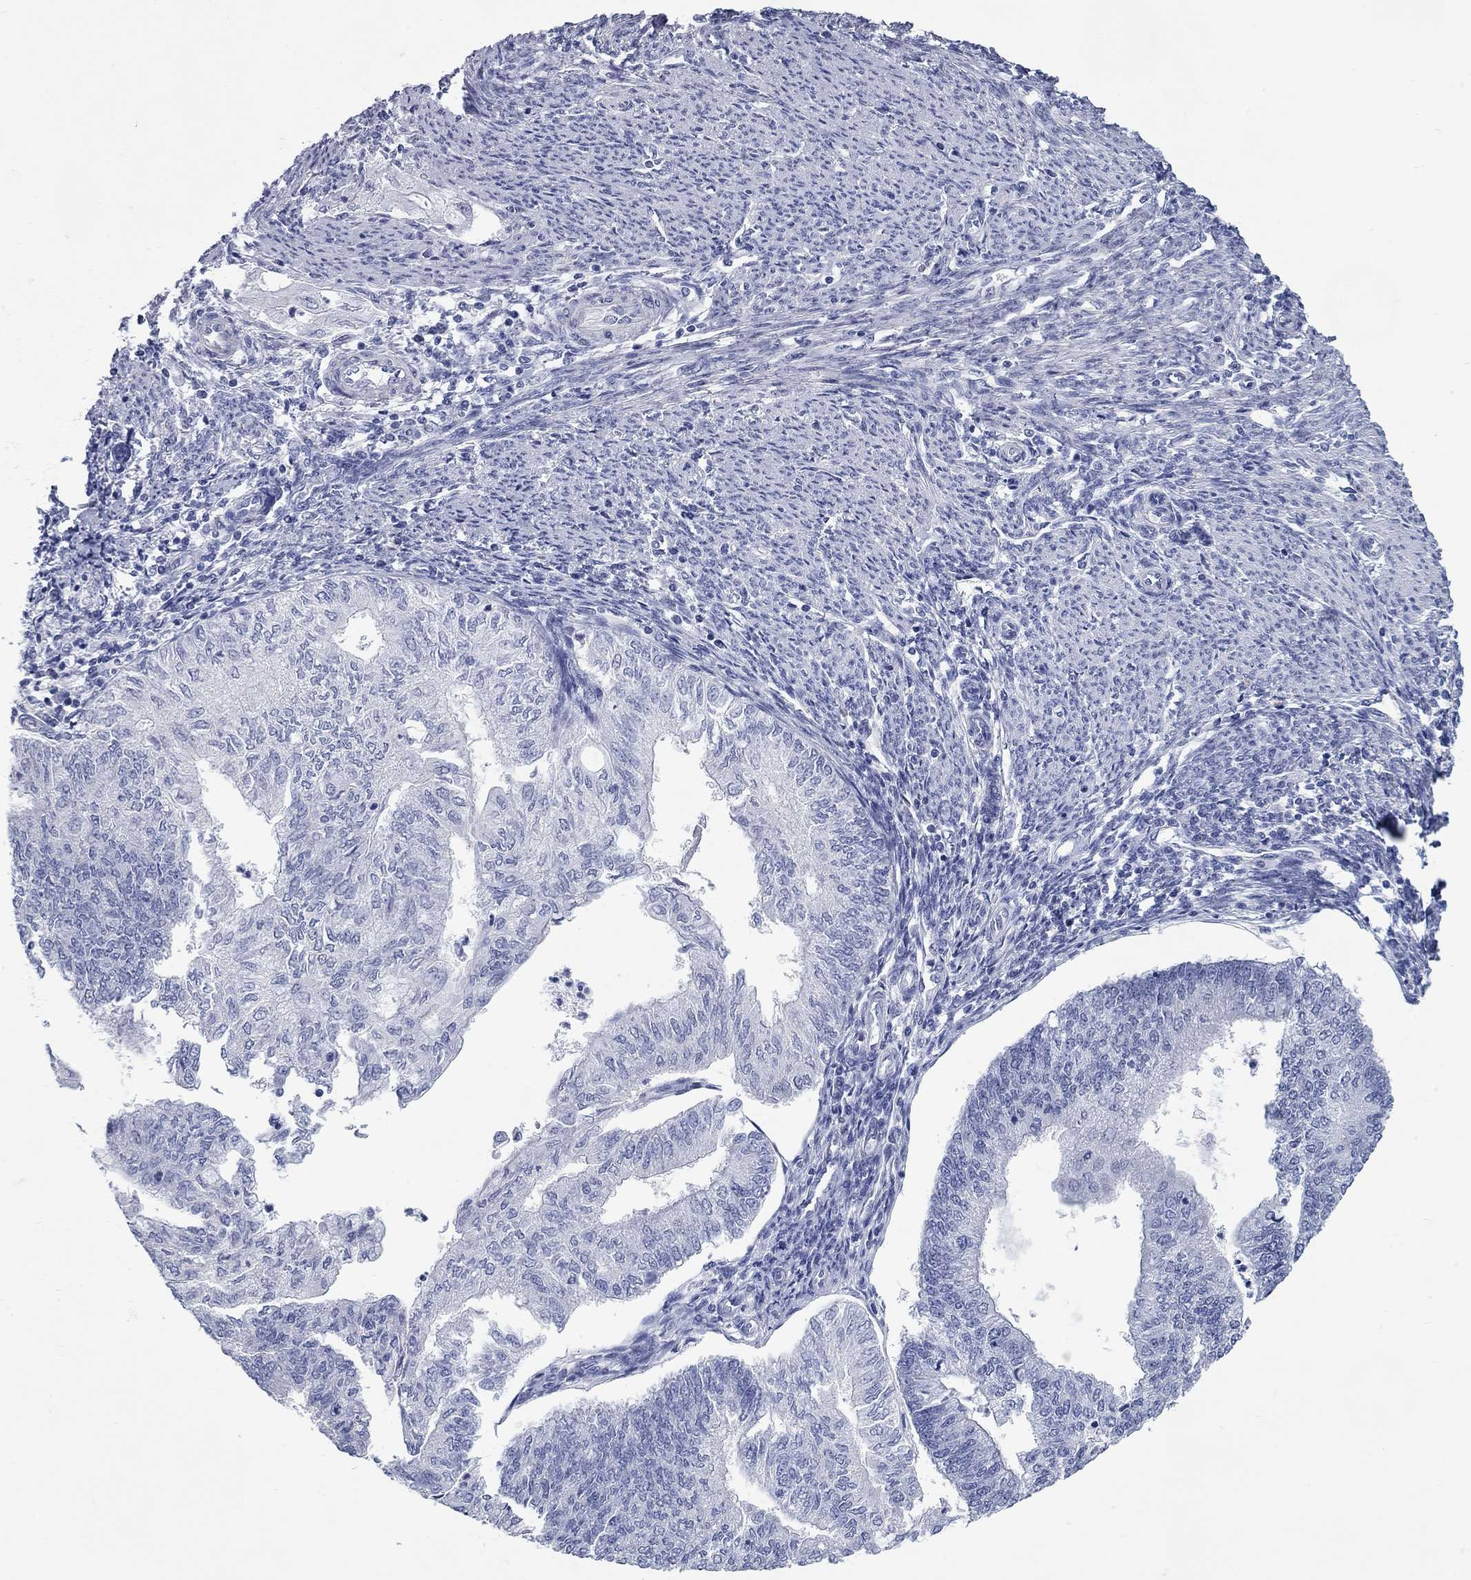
{"staining": {"intensity": "negative", "quantity": "none", "location": "none"}, "tissue": "endometrial cancer", "cell_type": "Tumor cells", "image_type": "cancer", "snomed": [{"axis": "morphology", "description": "Adenocarcinoma, NOS"}, {"axis": "topography", "description": "Endometrium"}], "caption": "Tumor cells are negative for brown protein staining in endometrial cancer (adenocarcinoma).", "gene": "WASF3", "patient": {"sex": "female", "age": 59}}